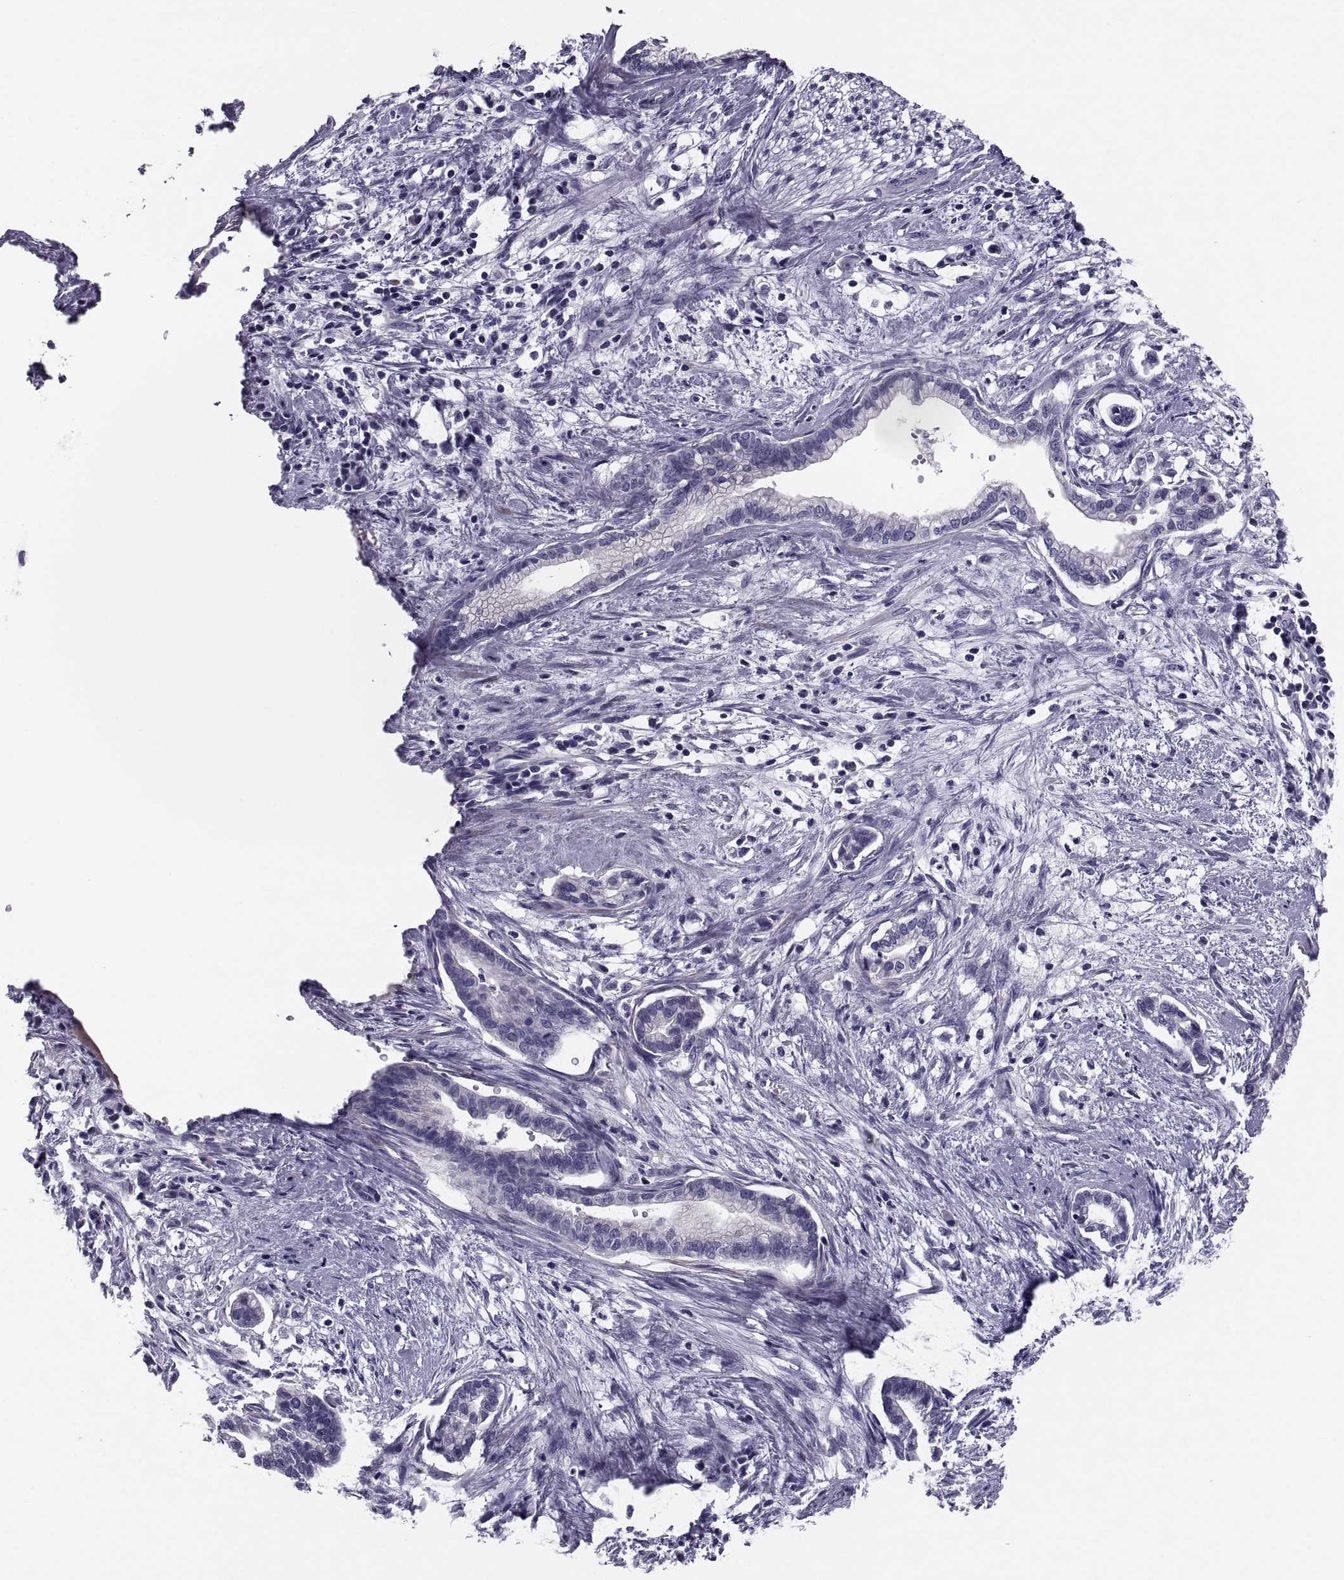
{"staining": {"intensity": "negative", "quantity": "none", "location": "none"}, "tissue": "cervical cancer", "cell_type": "Tumor cells", "image_type": "cancer", "snomed": [{"axis": "morphology", "description": "Adenocarcinoma, NOS"}, {"axis": "topography", "description": "Cervix"}], "caption": "Immunohistochemical staining of human cervical cancer (adenocarcinoma) shows no significant positivity in tumor cells.", "gene": "PDZRN4", "patient": {"sex": "female", "age": 62}}